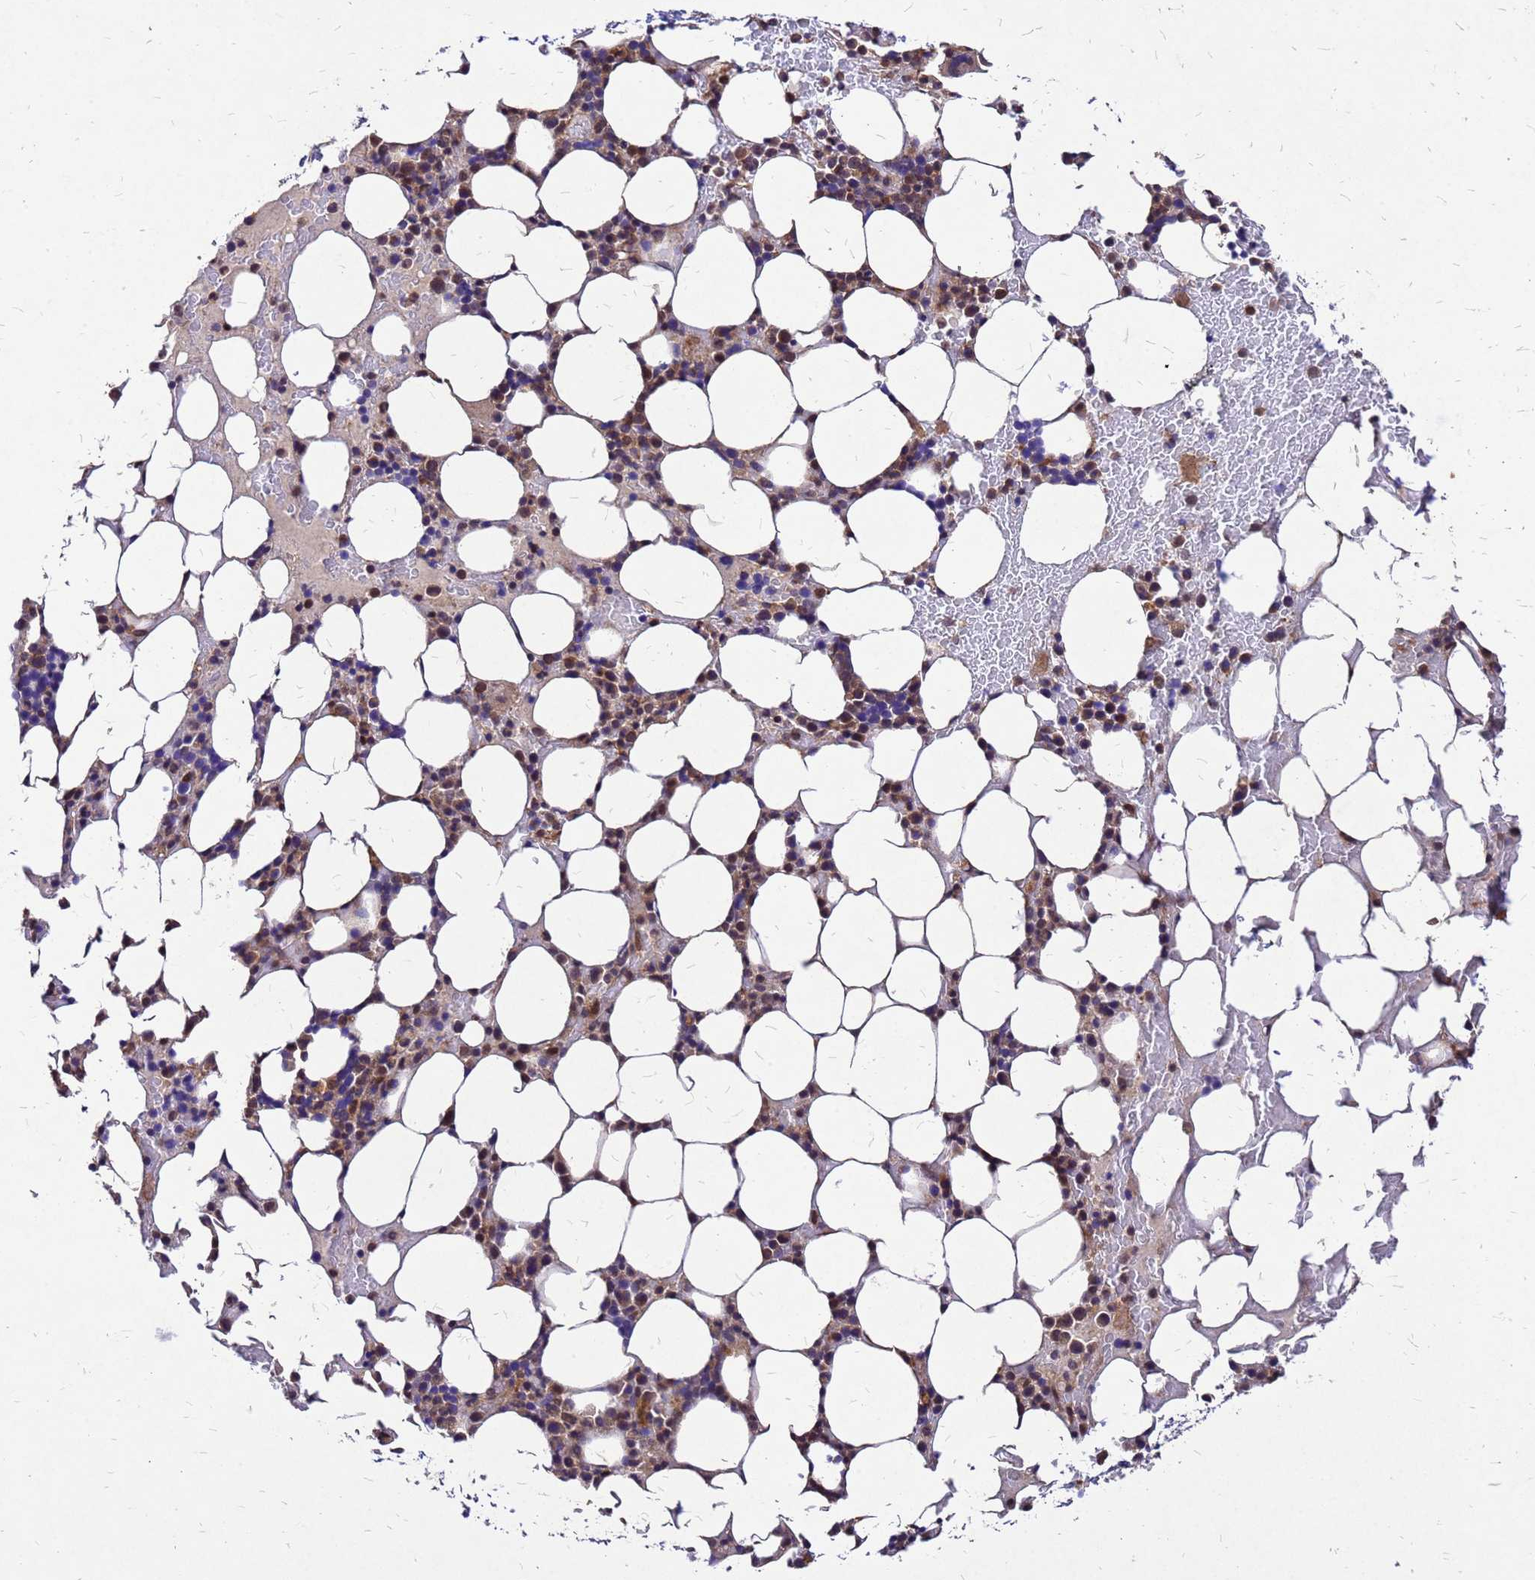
{"staining": {"intensity": "moderate", "quantity": ">75%", "location": "cytoplasmic/membranous"}, "tissue": "bone marrow", "cell_type": "Hematopoietic cells", "image_type": "normal", "snomed": [{"axis": "morphology", "description": "Normal tissue, NOS"}, {"axis": "topography", "description": "Bone marrow"}], "caption": "Immunohistochemistry (IHC) histopathology image of benign bone marrow: human bone marrow stained using immunohistochemistry (IHC) displays medium levels of moderate protein expression localized specifically in the cytoplasmic/membranous of hematopoietic cells, appearing as a cytoplasmic/membranous brown color.", "gene": "DUSP23", "patient": {"sex": "male", "age": 78}}